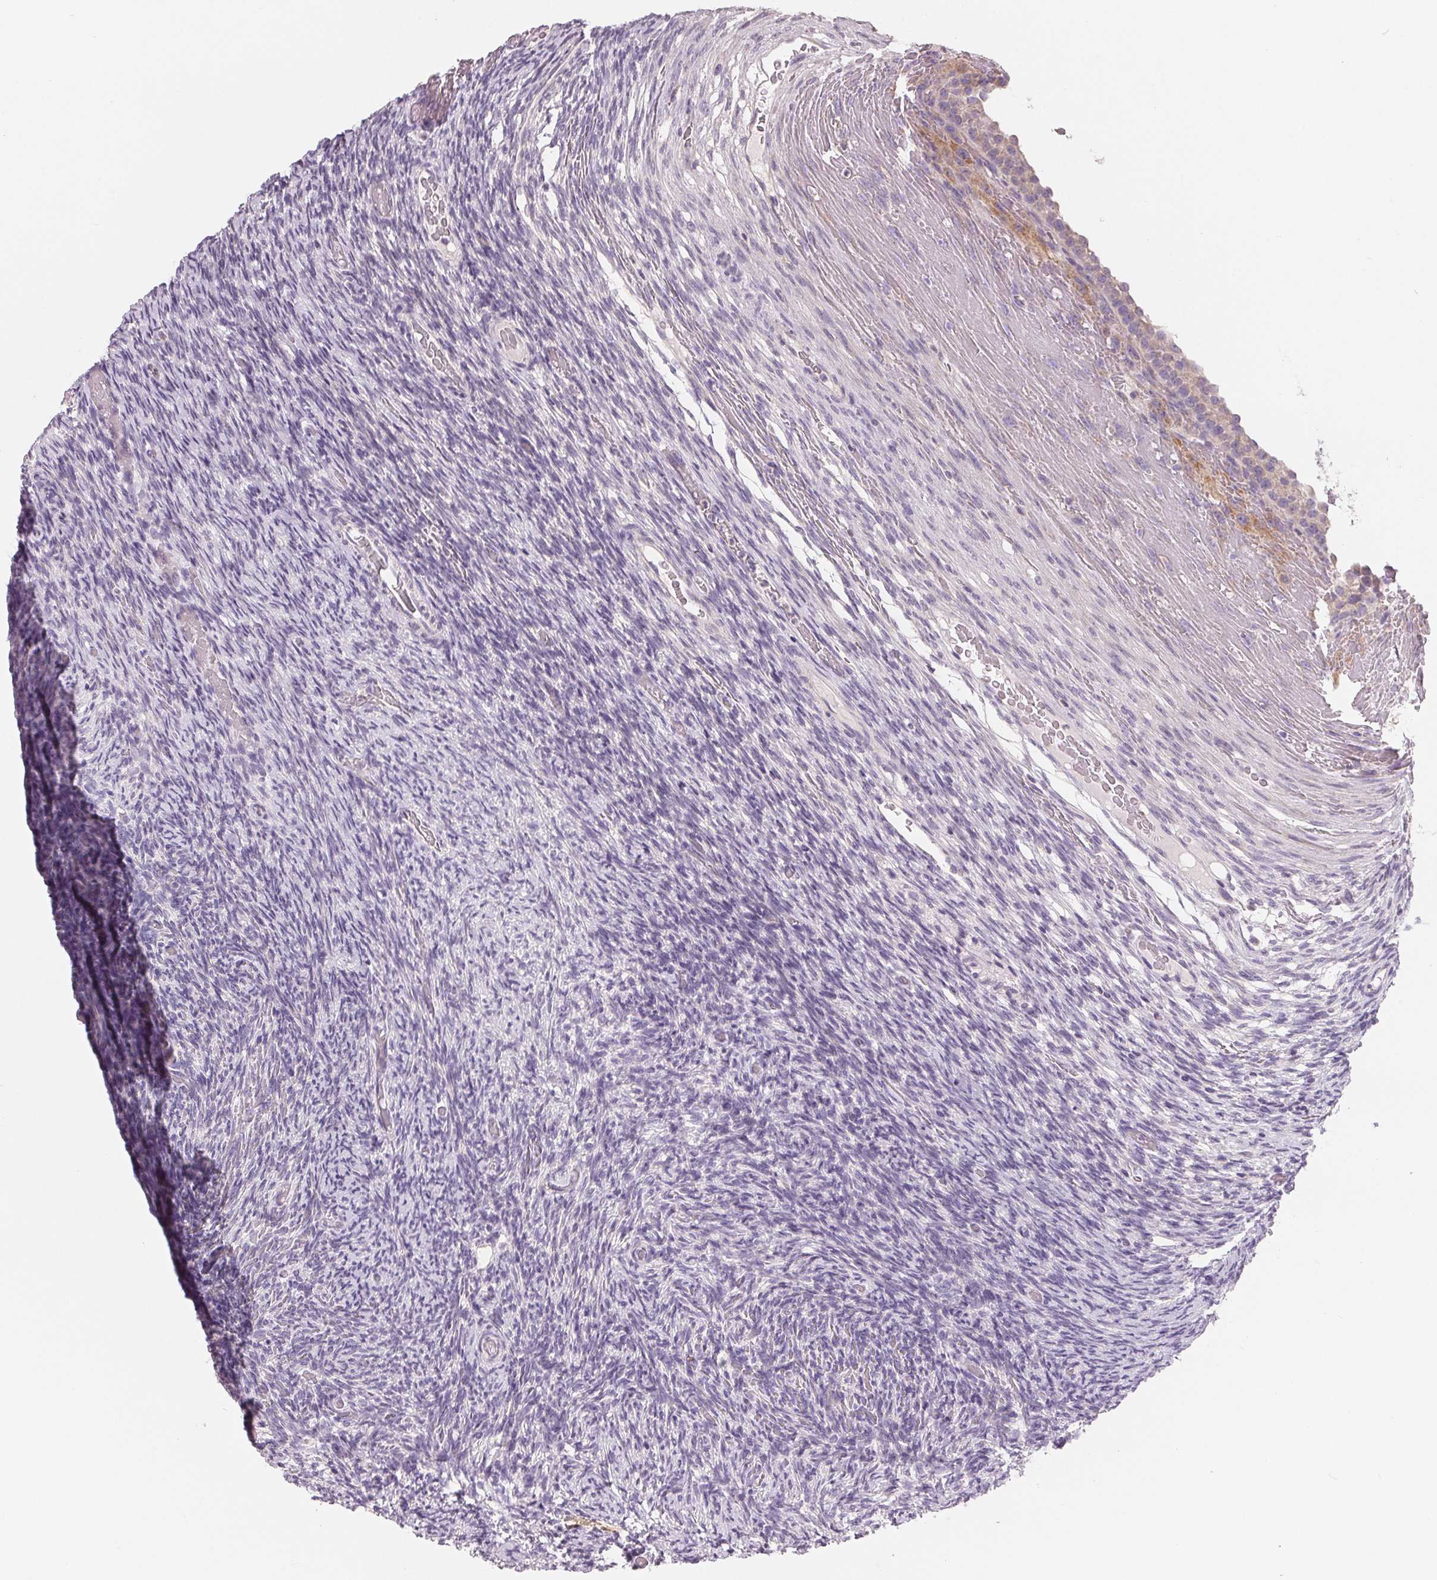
{"staining": {"intensity": "negative", "quantity": "none", "location": "none"}, "tissue": "ovary", "cell_type": "Ovarian stroma cells", "image_type": "normal", "snomed": [{"axis": "morphology", "description": "Normal tissue, NOS"}, {"axis": "topography", "description": "Ovary"}], "caption": "A high-resolution micrograph shows immunohistochemistry (IHC) staining of benign ovary, which displays no significant expression in ovarian stroma cells.", "gene": "VTCN1", "patient": {"sex": "female", "age": 34}}